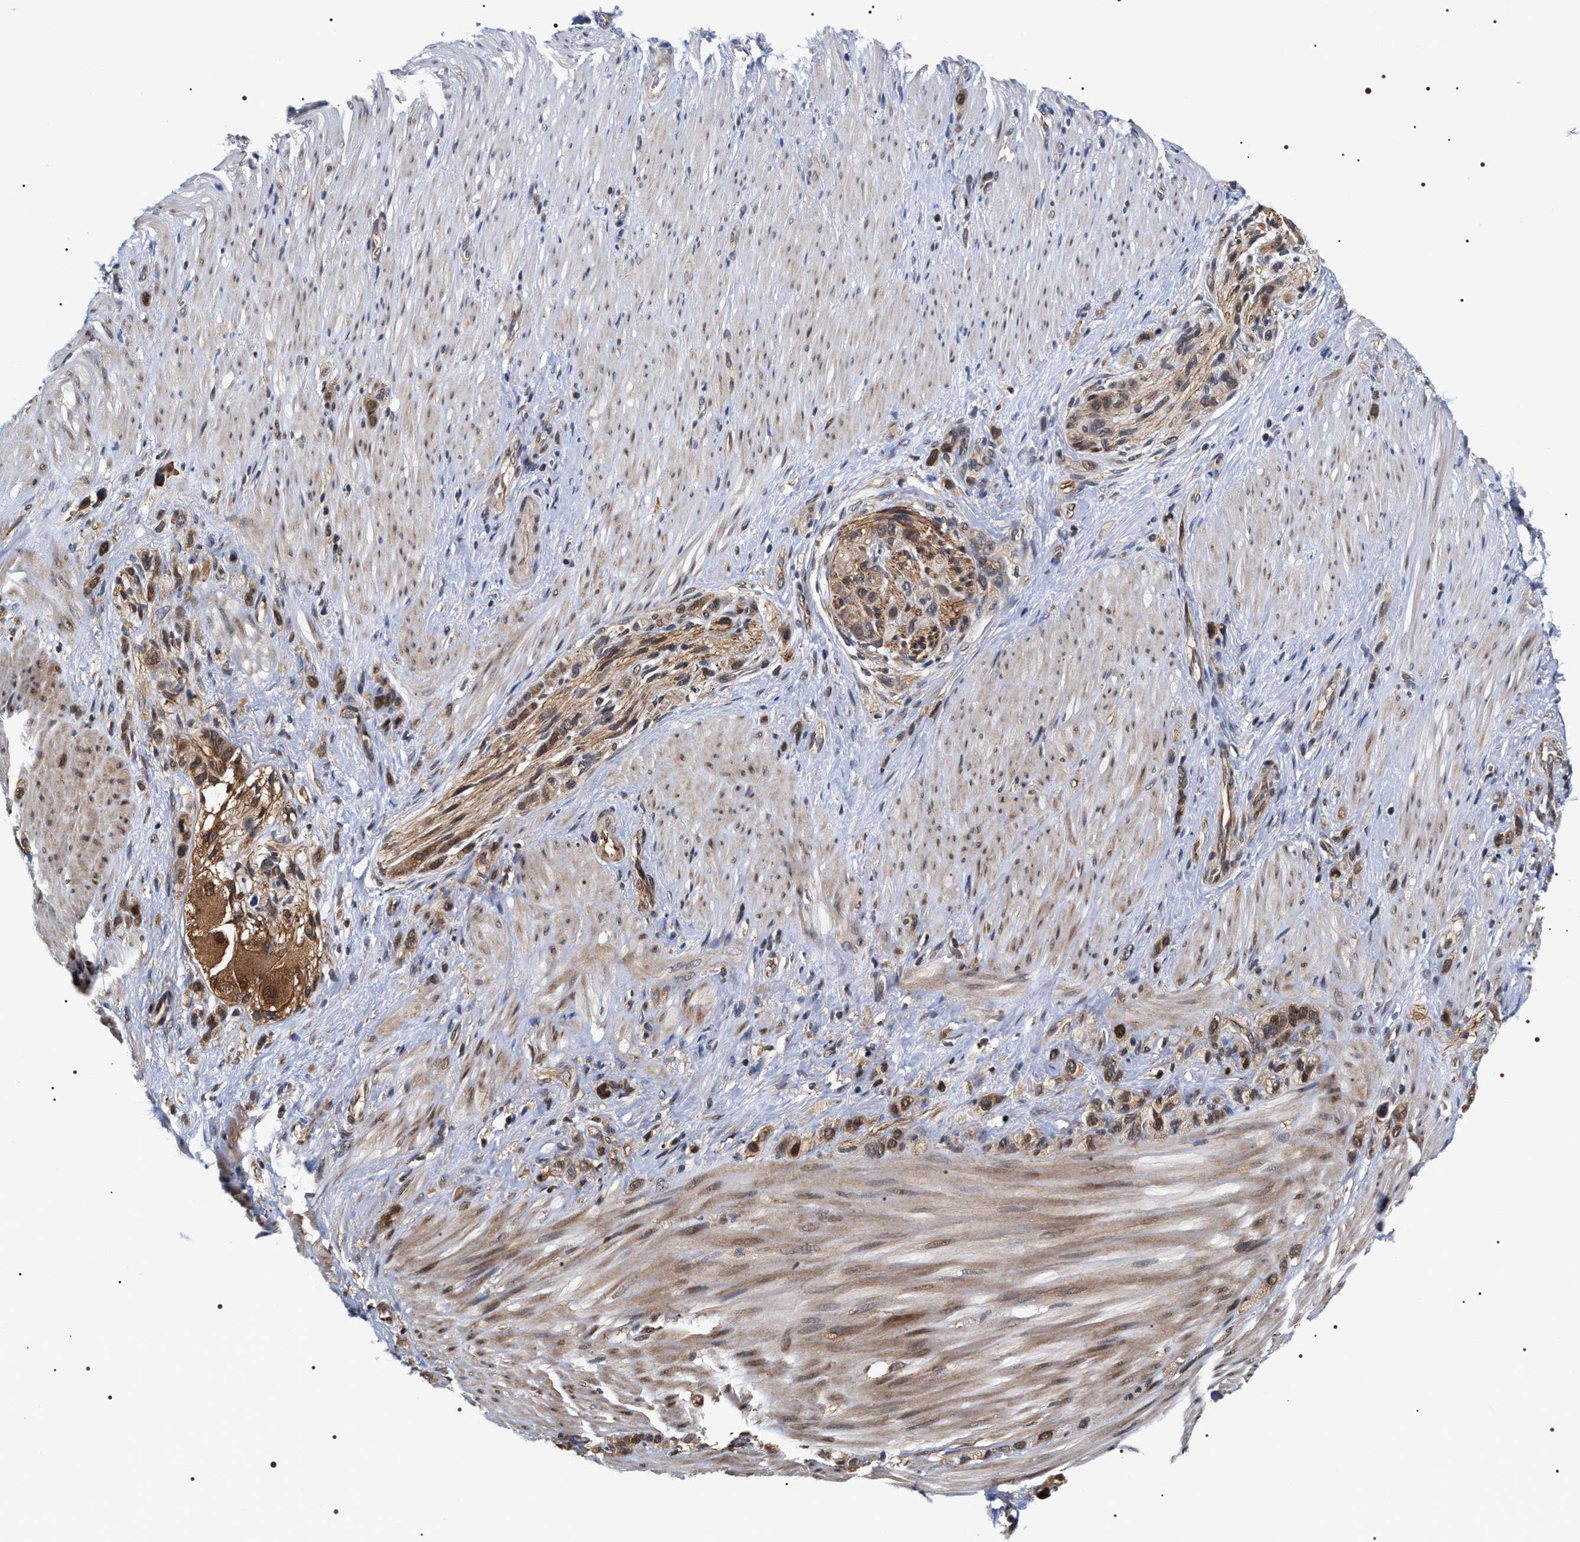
{"staining": {"intensity": "moderate", "quantity": ">75%", "location": "cytoplasmic/membranous,nuclear"}, "tissue": "stomach cancer", "cell_type": "Tumor cells", "image_type": "cancer", "snomed": [{"axis": "morphology", "description": "Normal tissue, NOS"}, {"axis": "morphology", "description": "Adenocarcinoma, NOS"}, {"axis": "morphology", "description": "Adenocarcinoma, High grade"}, {"axis": "topography", "description": "Stomach, upper"}, {"axis": "topography", "description": "Stomach"}], "caption": "Moderate cytoplasmic/membranous and nuclear protein expression is present in about >75% of tumor cells in adenocarcinoma (stomach).", "gene": "BAG6", "patient": {"sex": "female", "age": 65}}